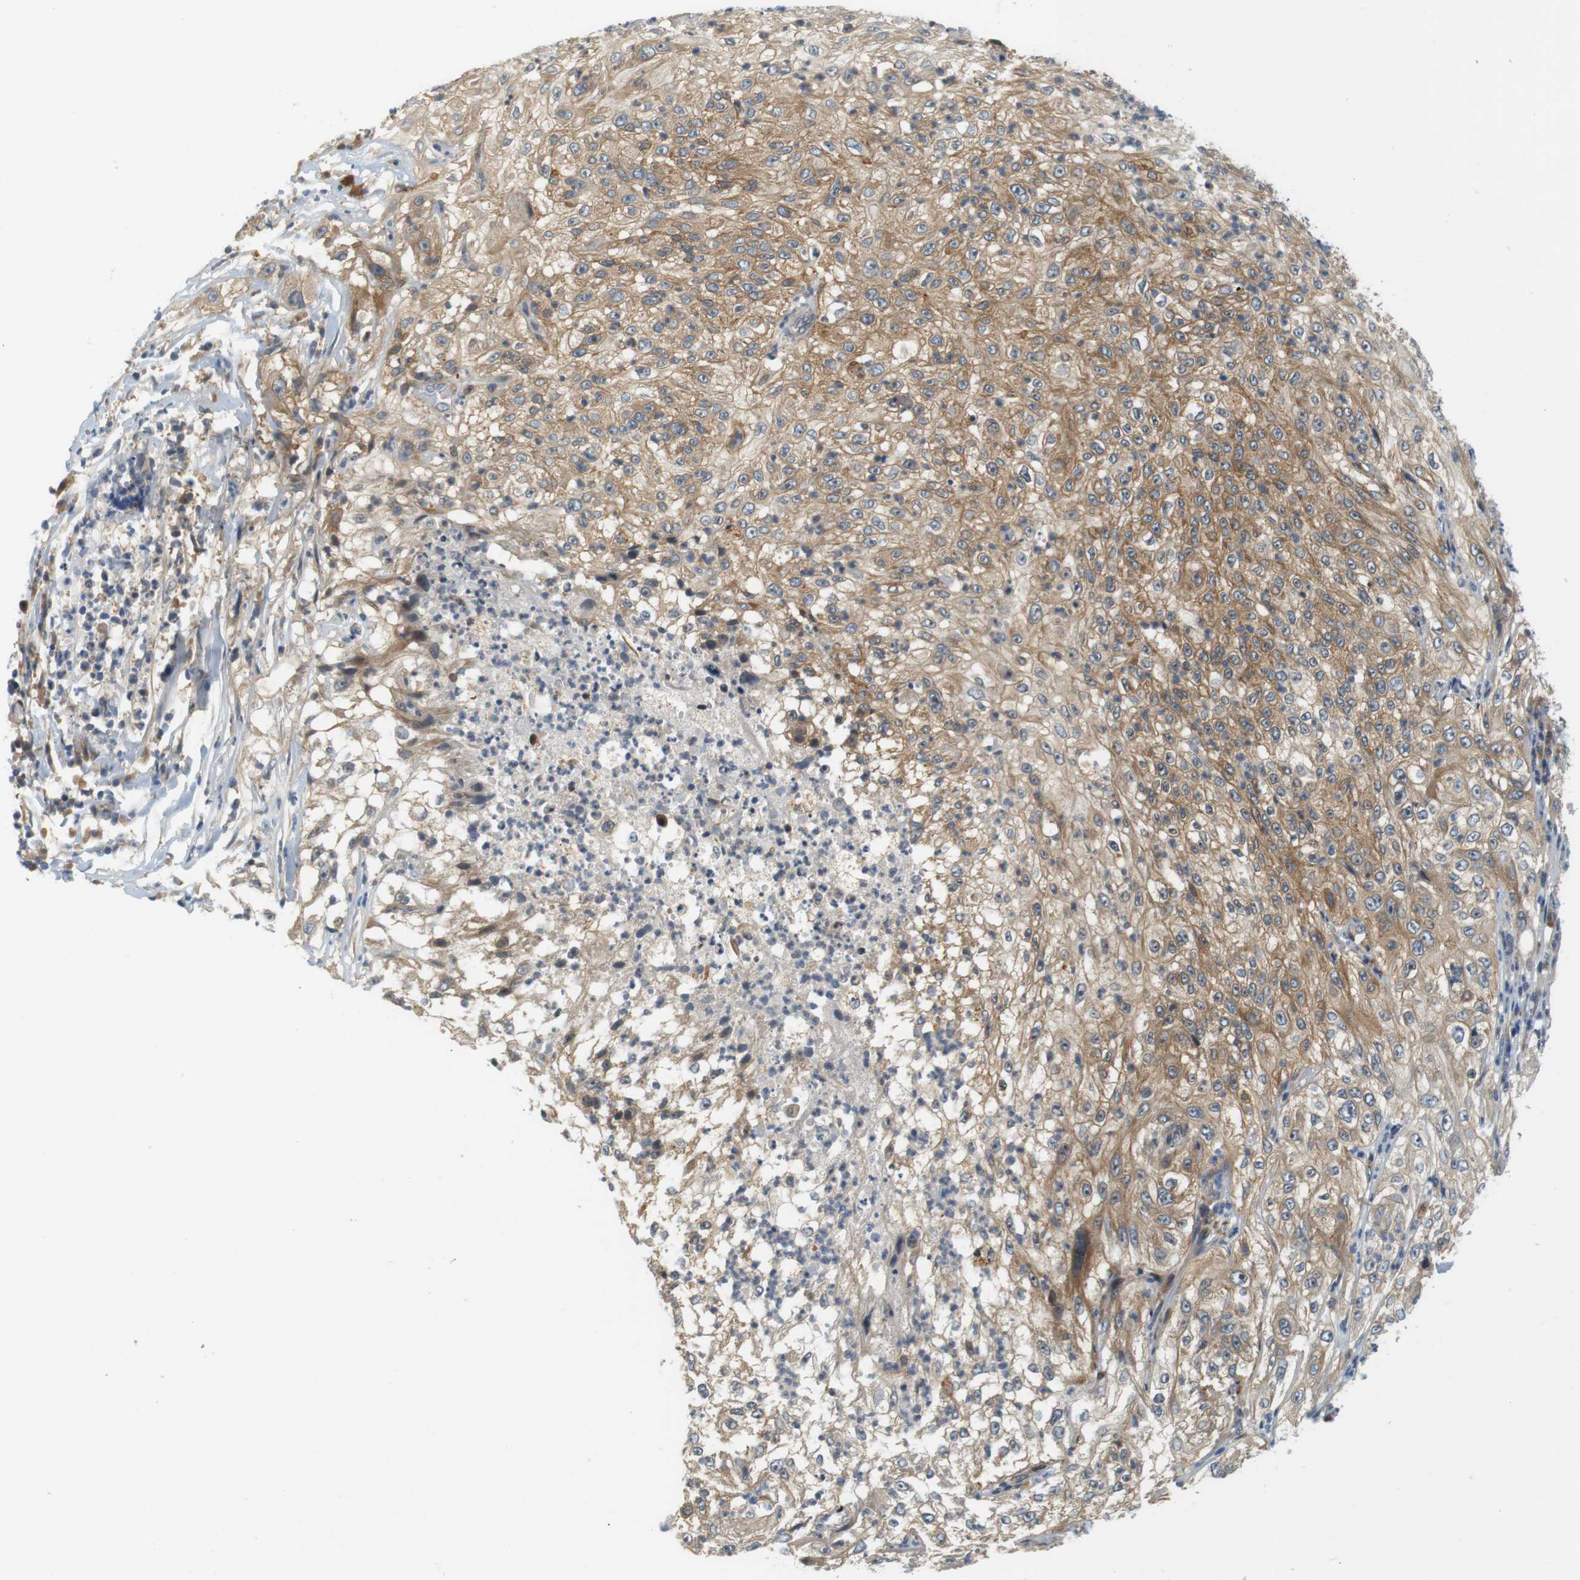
{"staining": {"intensity": "moderate", "quantity": ">75%", "location": "cytoplasmic/membranous"}, "tissue": "lung cancer", "cell_type": "Tumor cells", "image_type": "cancer", "snomed": [{"axis": "morphology", "description": "Inflammation, NOS"}, {"axis": "morphology", "description": "Squamous cell carcinoma, NOS"}, {"axis": "topography", "description": "Lymph node"}, {"axis": "topography", "description": "Soft tissue"}, {"axis": "topography", "description": "Lung"}], "caption": "This photomicrograph displays lung cancer stained with IHC to label a protein in brown. The cytoplasmic/membranous of tumor cells show moderate positivity for the protein. Nuclei are counter-stained blue.", "gene": "SH3GLB1", "patient": {"sex": "male", "age": 66}}